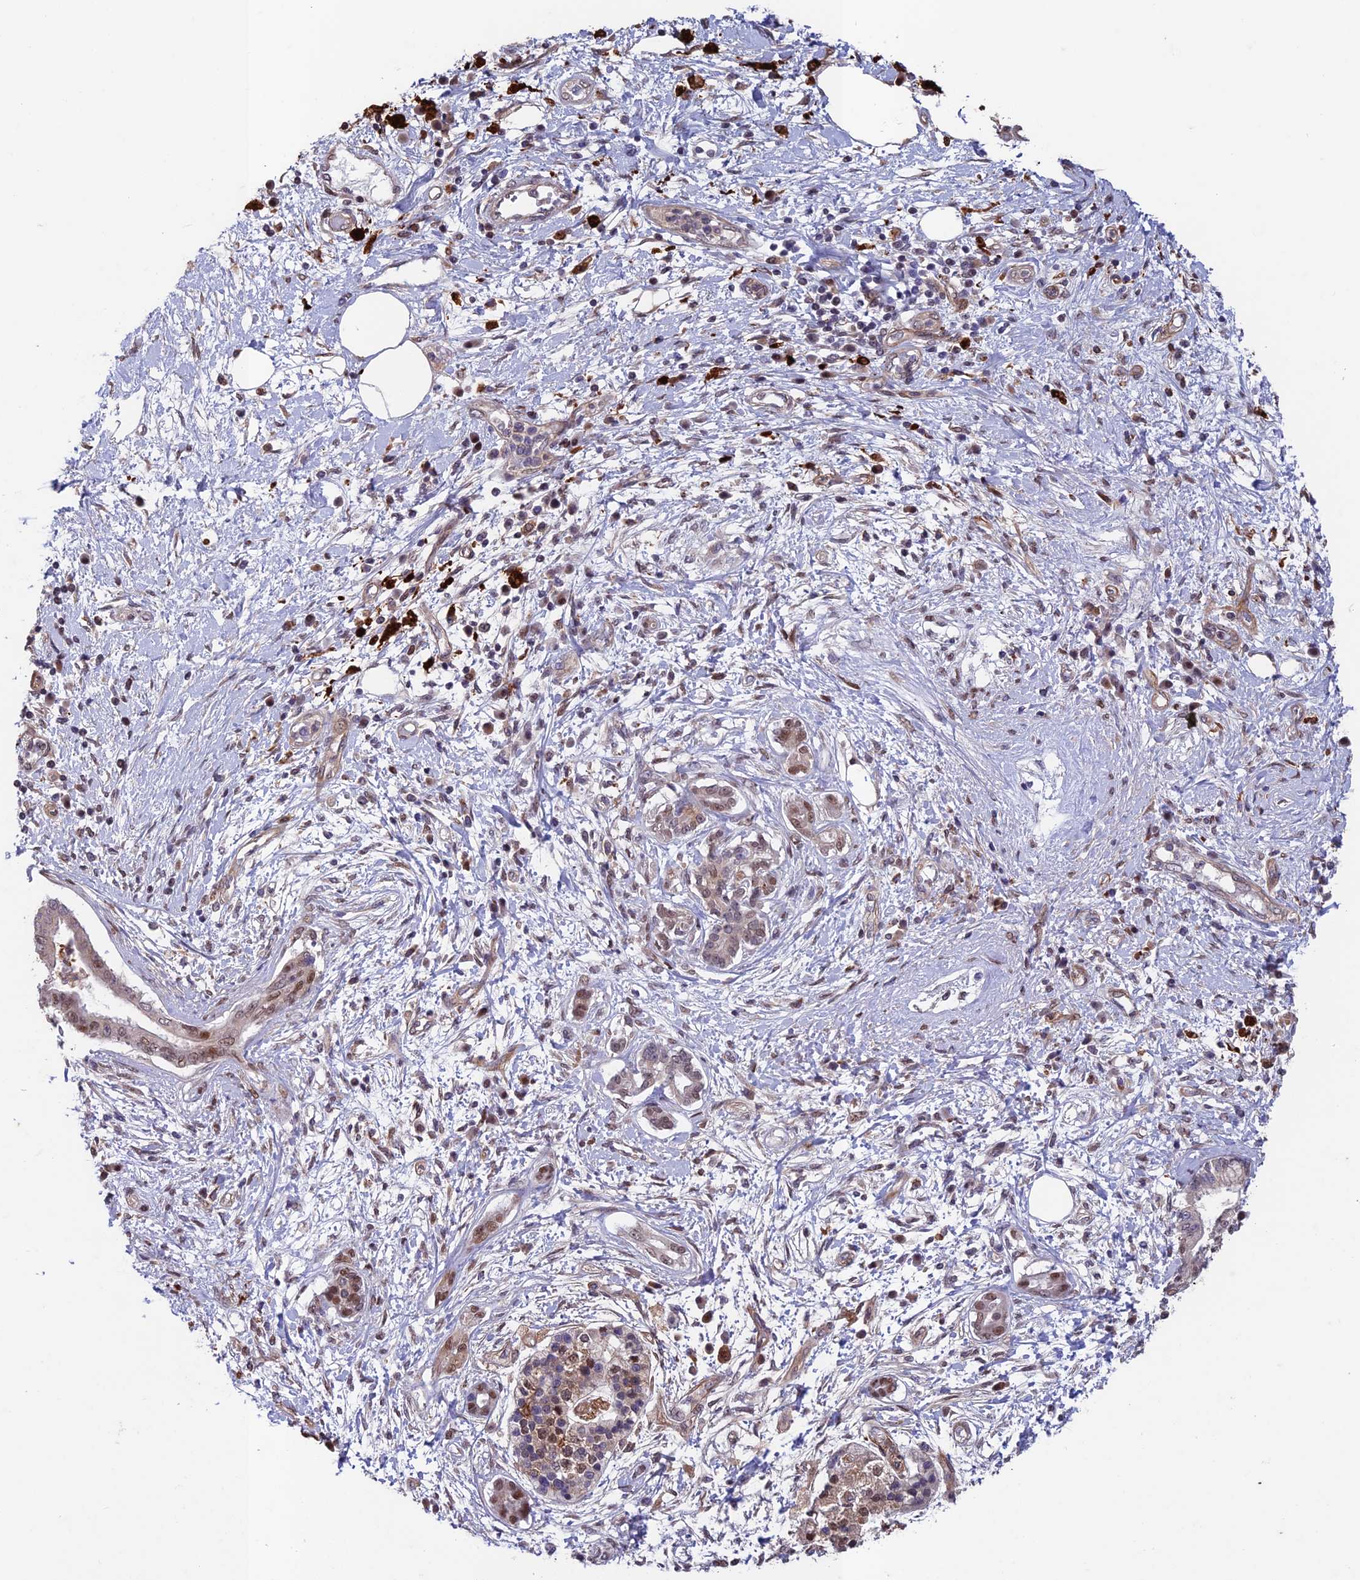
{"staining": {"intensity": "weak", "quantity": "25%-75%", "location": "nuclear"}, "tissue": "pancreatic cancer", "cell_type": "Tumor cells", "image_type": "cancer", "snomed": [{"axis": "morphology", "description": "Adenocarcinoma, NOS"}, {"axis": "topography", "description": "Pancreas"}], "caption": "Adenocarcinoma (pancreatic) stained for a protein (brown) displays weak nuclear positive expression in about 25%-75% of tumor cells.", "gene": "MAST2", "patient": {"sex": "female", "age": 56}}